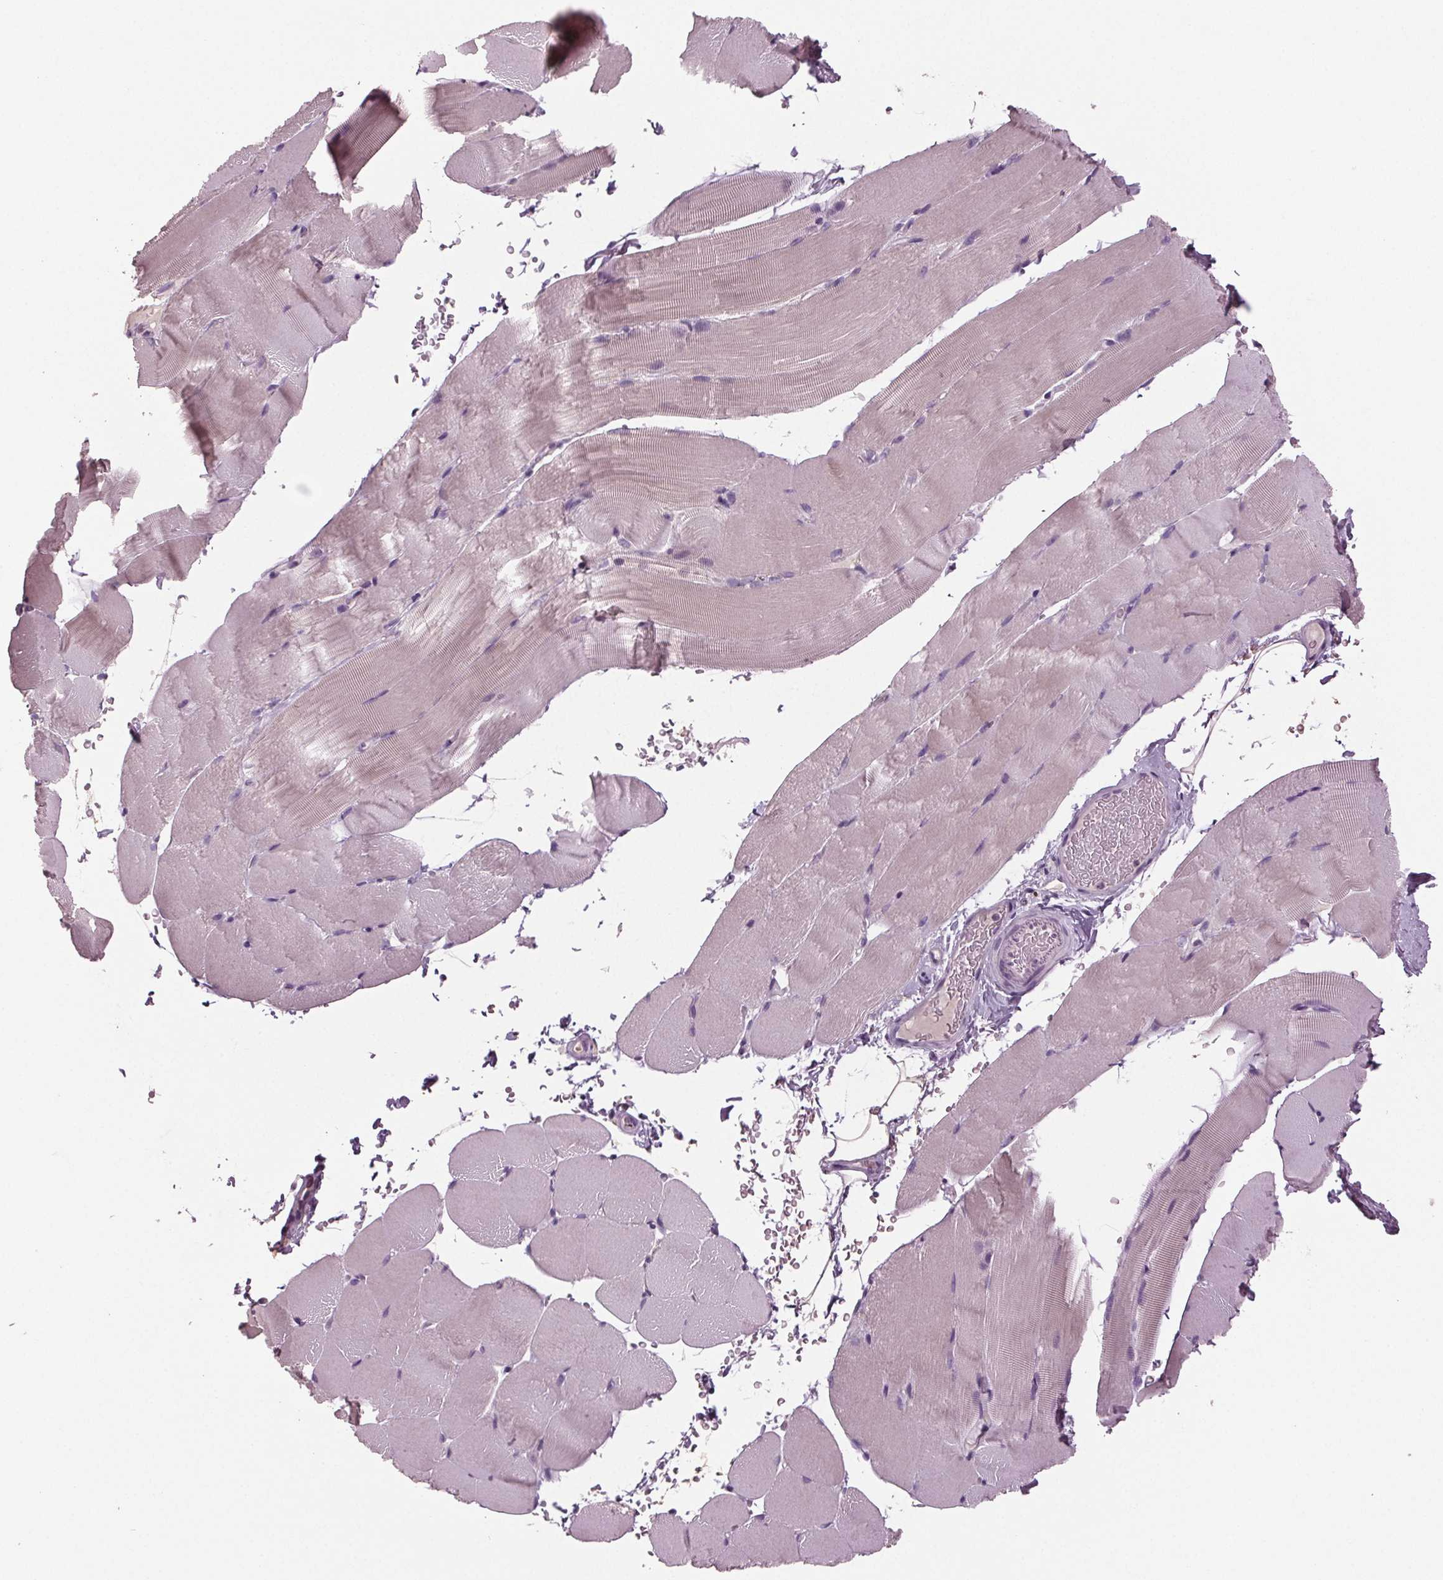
{"staining": {"intensity": "negative", "quantity": "none", "location": "none"}, "tissue": "skeletal muscle", "cell_type": "Myocytes", "image_type": "normal", "snomed": [{"axis": "morphology", "description": "Normal tissue, NOS"}, {"axis": "topography", "description": "Skeletal muscle"}], "caption": "This is an IHC micrograph of benign human skeletal muscle. There is no positivity in myocytes.", "gene": "BHLHE22", "patient": {"sex": "female", "age": 37}}